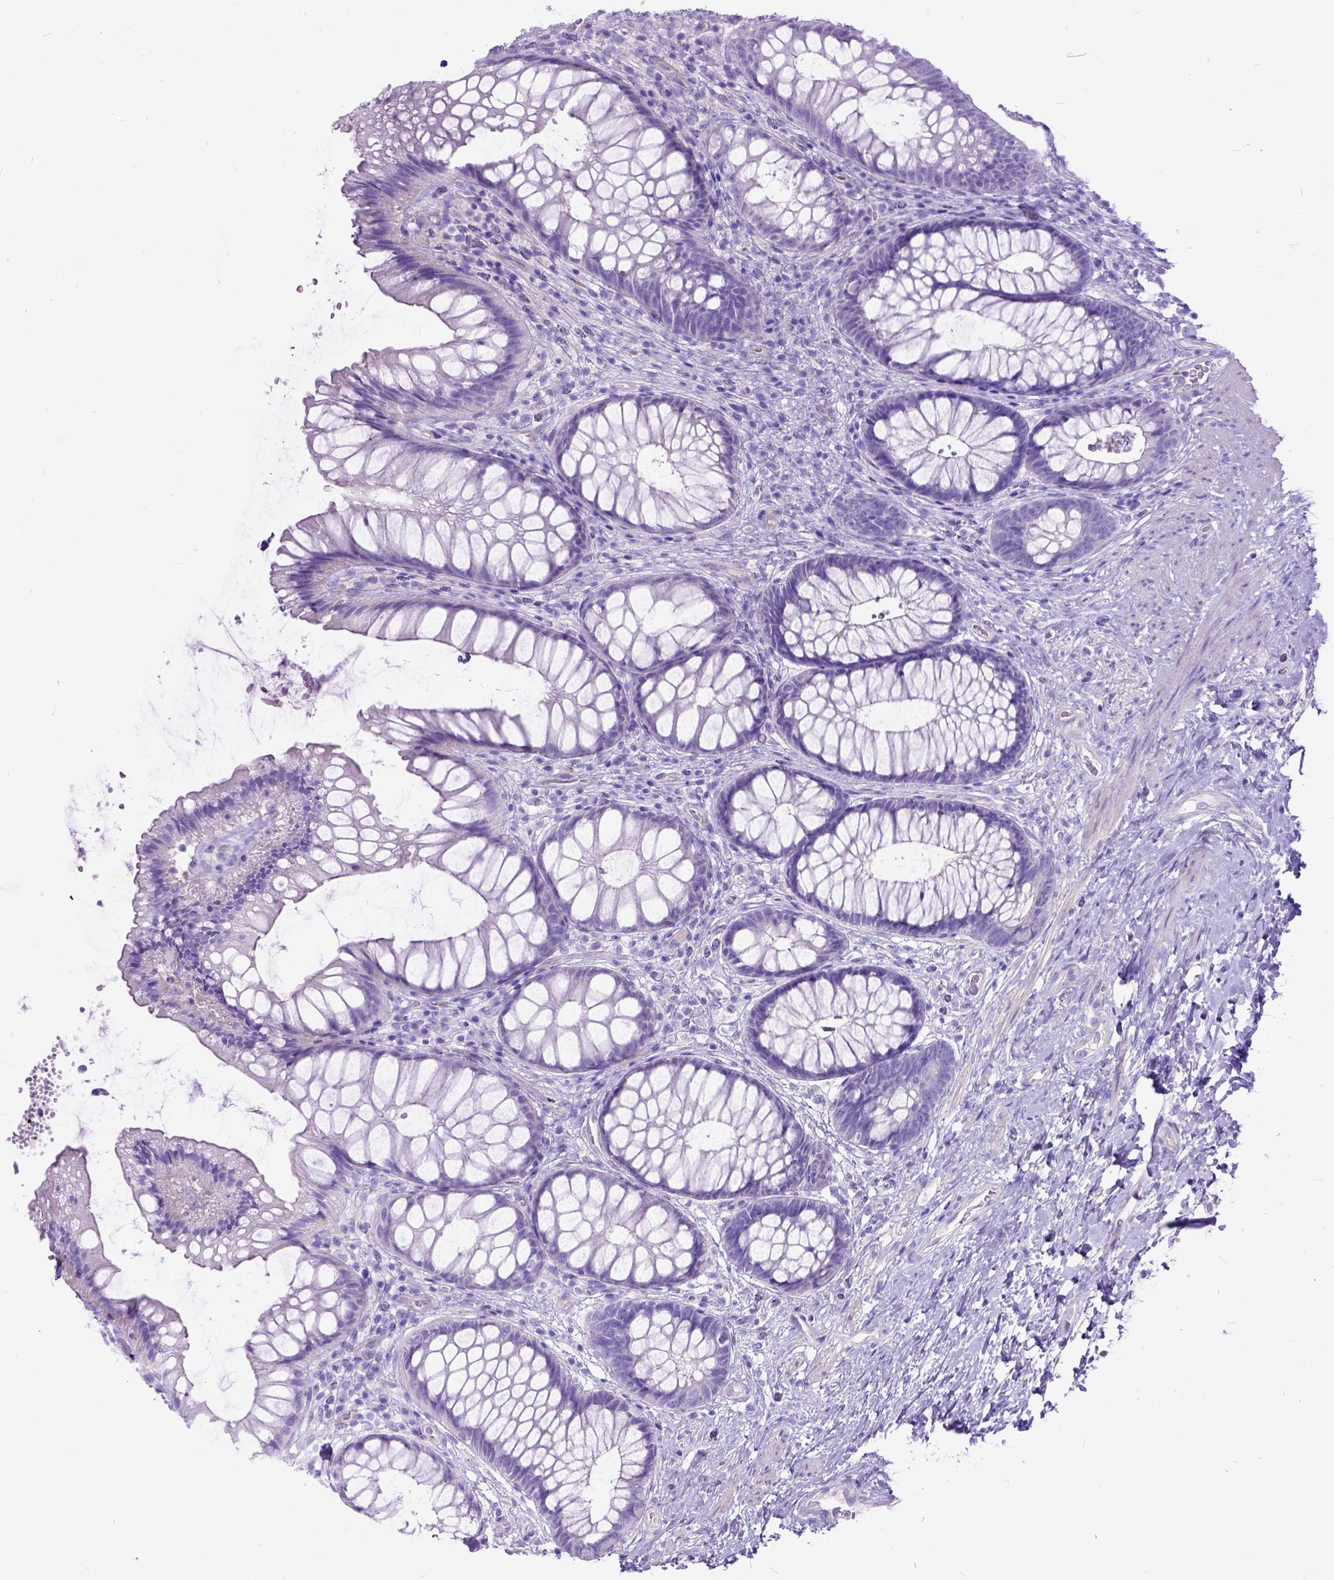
{"staining": {"intensity": "negative", "quantity": "none", "location": "none"}, "tissue": "rectum", "cell_type": "Glandular cells", "image_type": "normal", "snomed": [{"axis": "morphology", "description": "Normal tissue, NOS"}, {"axis": "topography", "description": "Smooth muscle"}, {"axis": "topography", "description": "Rectum"}], "caption": "Immunohistochemistry (IHC) of unremarkable human rectum displays no expression in glandular cells.", "gene": "ARL9", "patient": {"sex": "male", "age": 53}}